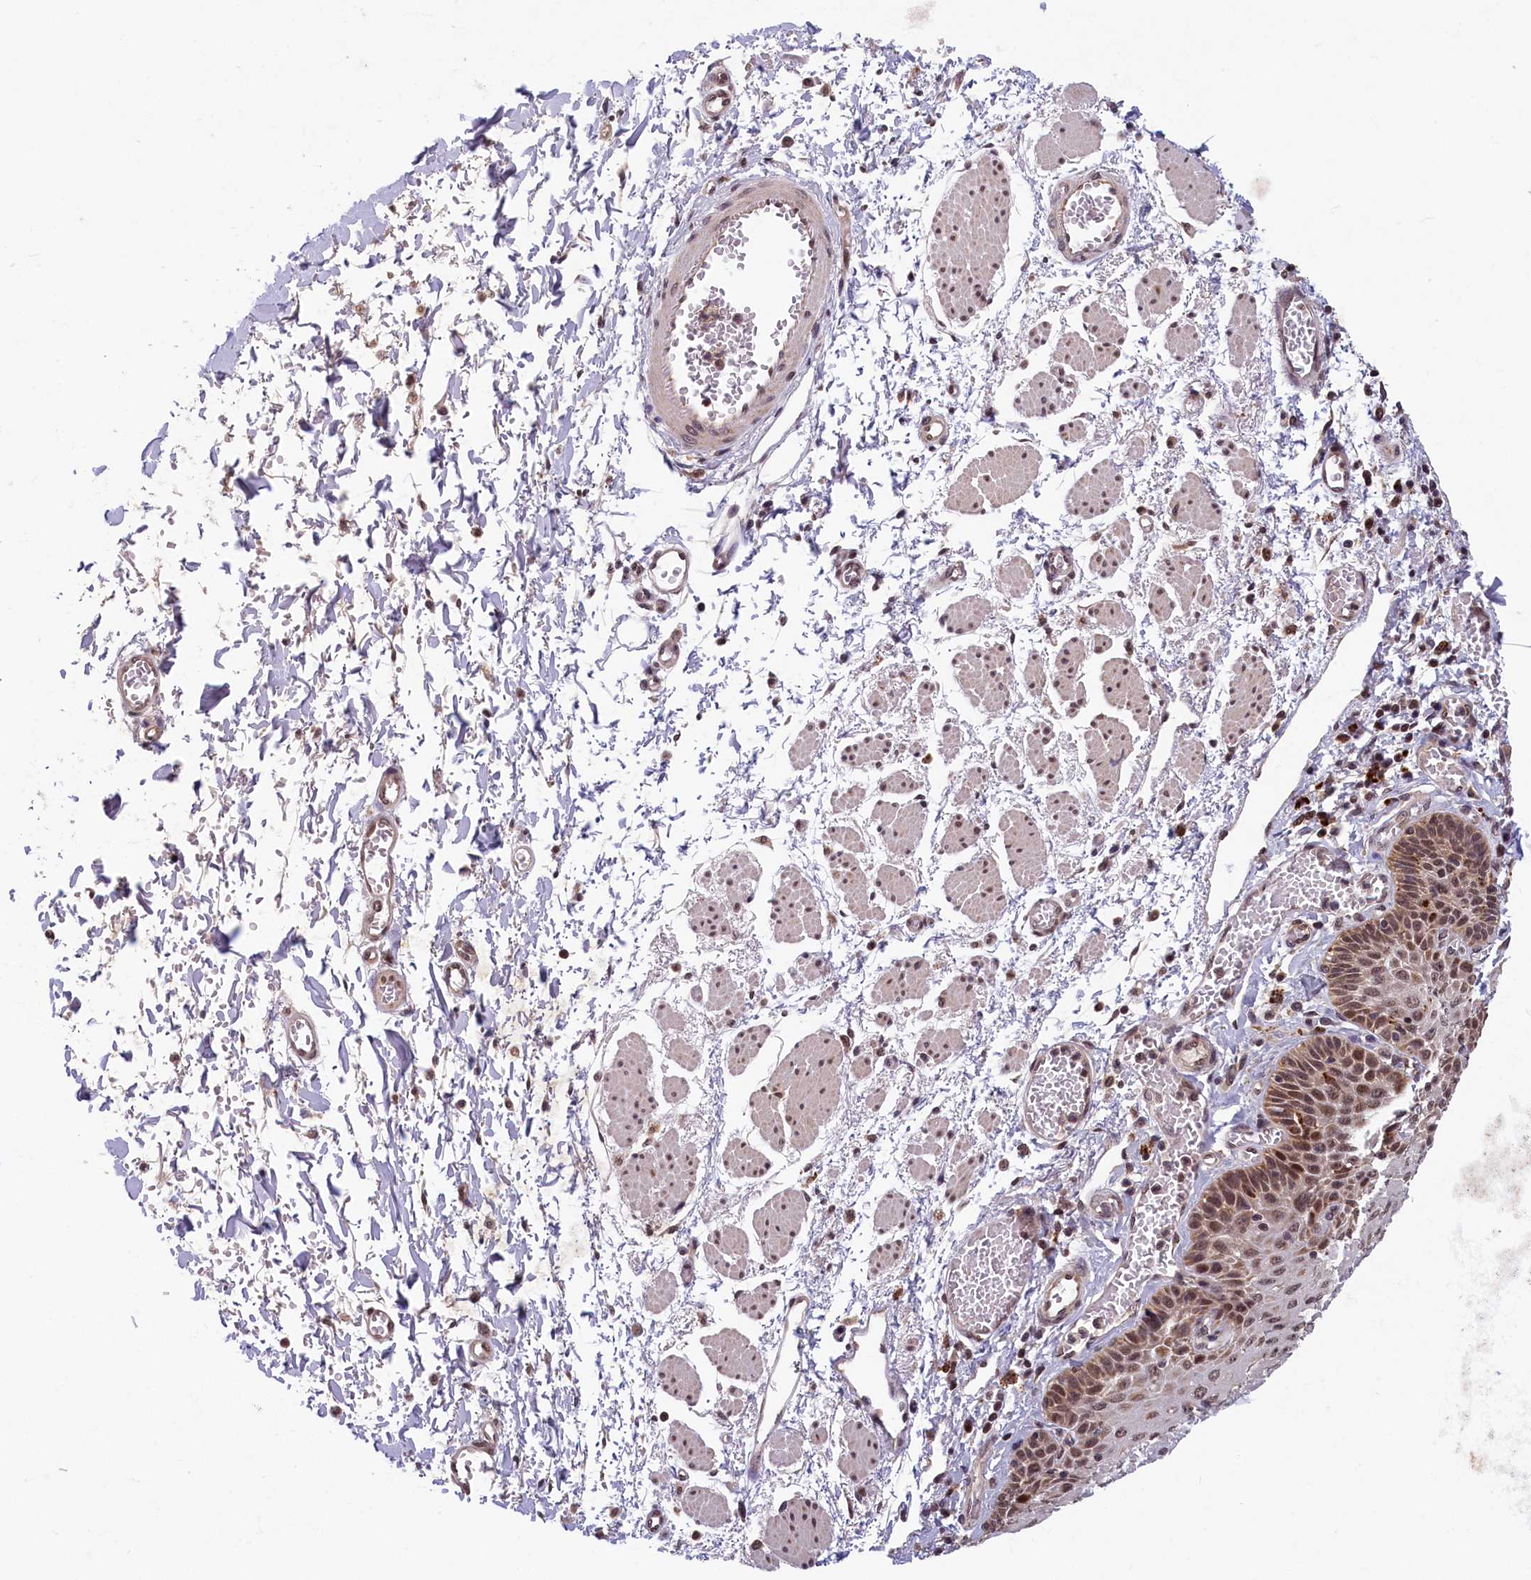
{"staining": {"intensity": "strong", "quantity": "25%-75%", "location": "nuclear"}, "tissue": "esophagus", "cell_type": "Squamous epithelial cells", "image_type": "normal", "snomed": [{"axis": "morphology", "description": "Normal tissue, NOS"}, {"axis": "topography", "description": "Esophagus"}], "caption": "Strong nuclear expression is seen in approximately 25%-75% of squamous epithelial cells in normal esophagus. Using DAB (brown) and hematoxylin (blue) stains, captured at high magnification using brightfield microscopy.", "gene": "KCNK6", "patient": {"sex": "male", "age": 81}}